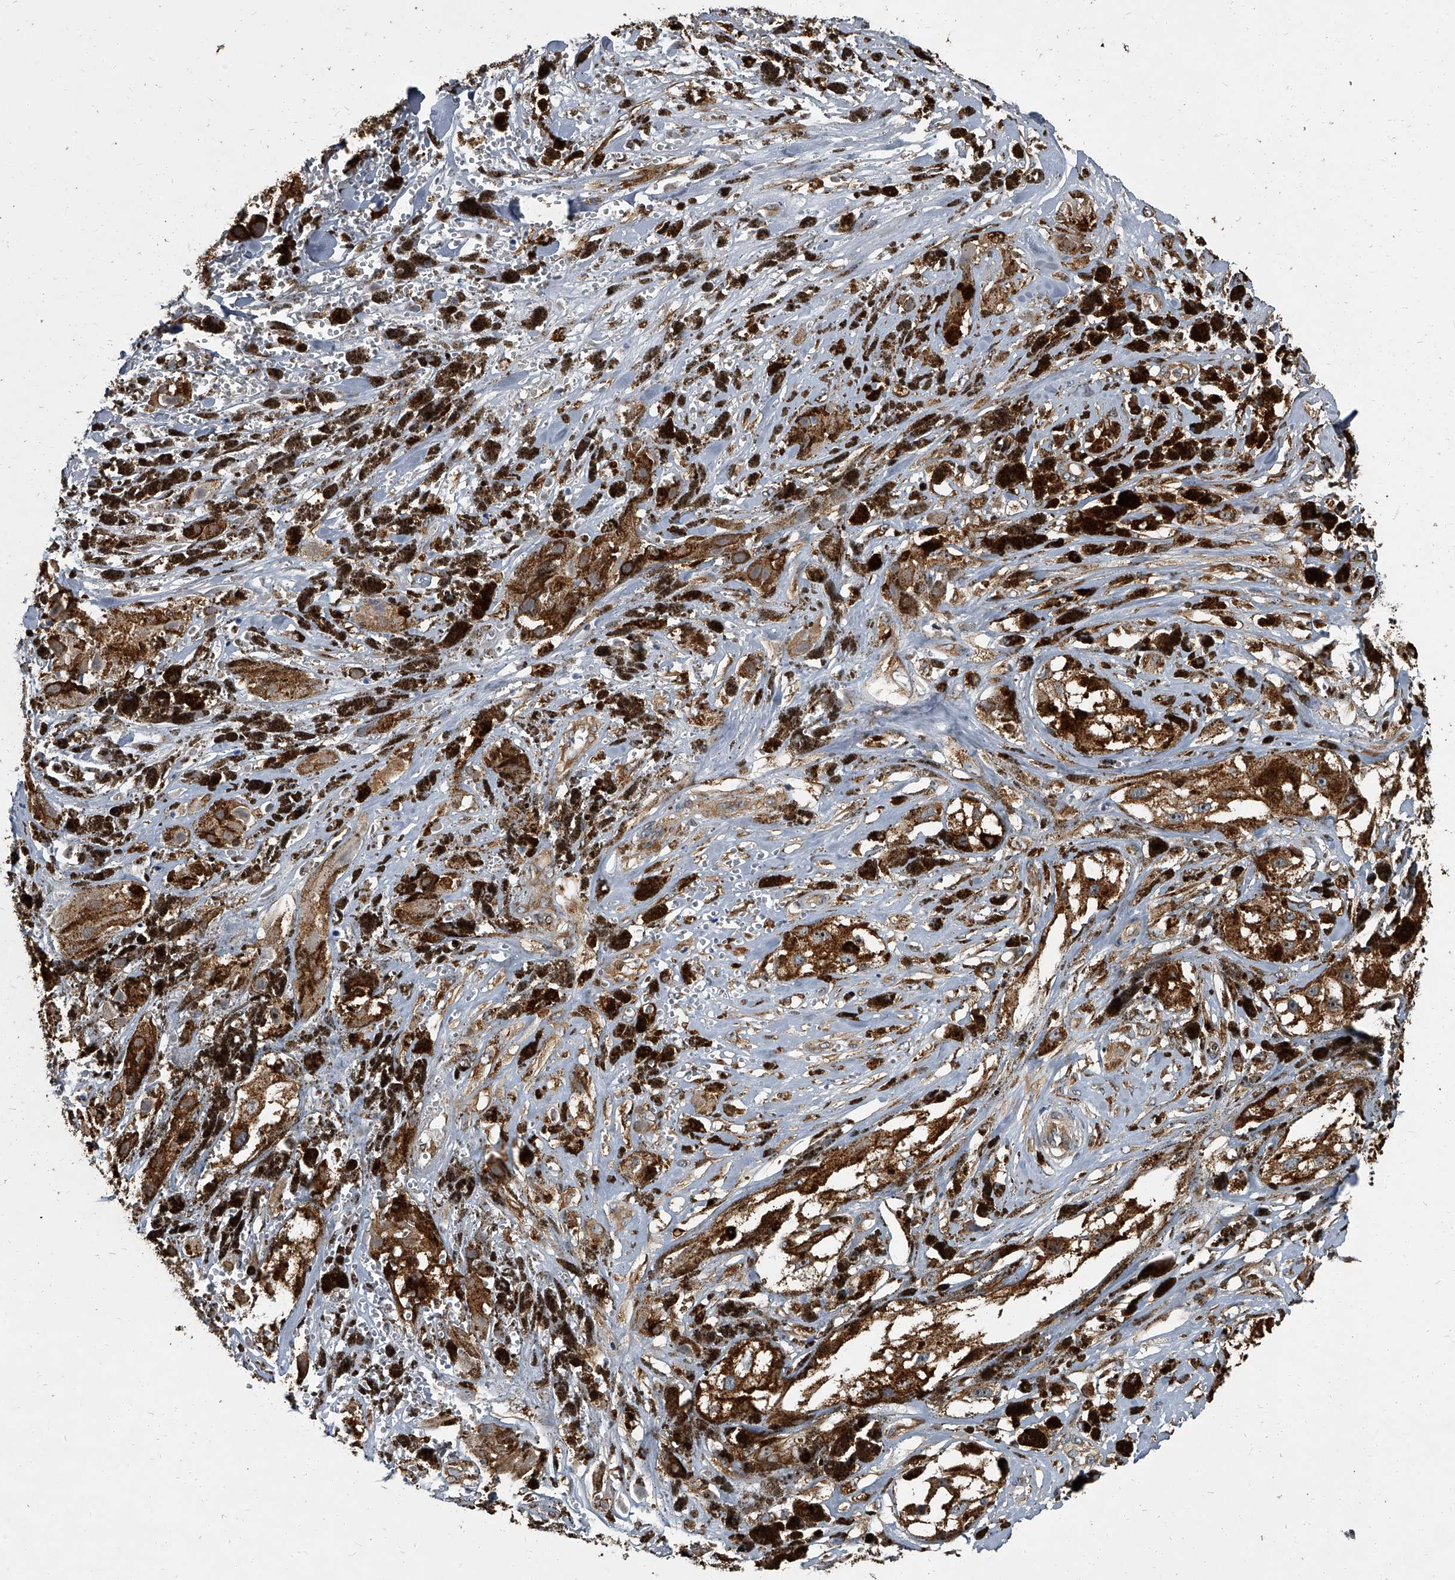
{"staining": {"intensity": "moderate", "quantity": ">75%", "location": "cytoplasmic/membranous"}, "tissue": "melanoma", "cell_type": "Tumor cells", "image_type": "cancer", "snomed": [{"axis": "morphology", "description": "Malignant melanoma, NOS"}, {"axis": "topography", "description": "Skin"}], "caption": "Immunohistochemical staining of melanoma demonstrates medium levels of moderate cytoplasmic/membranous staining in about >75% of tumor cells. The staining is performed using DAB (3,3'-diaminobenzidine) brown chromogen to label protein expression. The nuclei are counter-stained blue using hematoxylin.", "gene": "CDV3", "patient": {"sex": "male", "age": 88}}